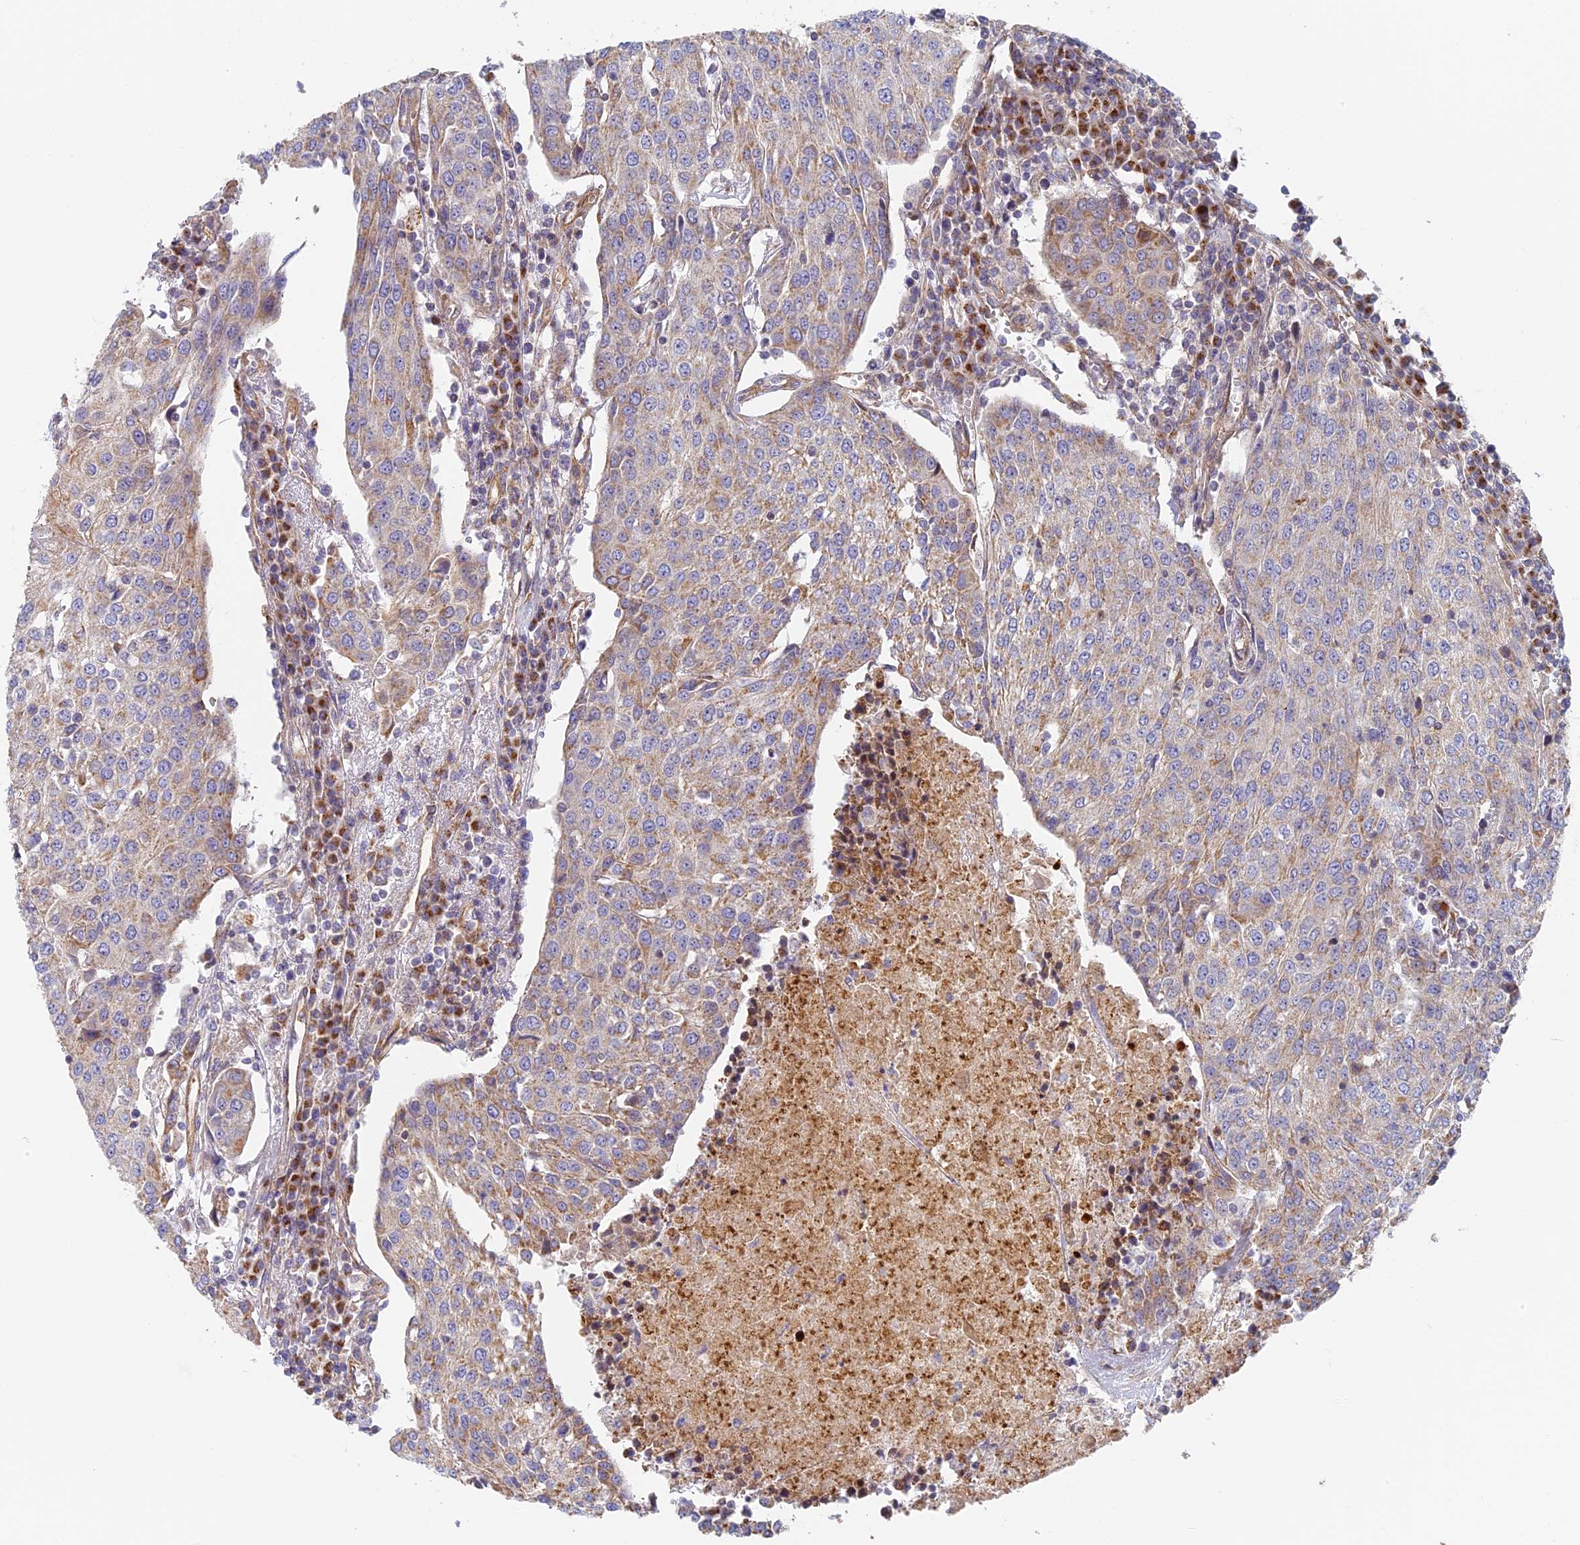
{"staining": {"intensity": "weak", "quantity": "<25%", "location": "cytoplasmic/membranous"}, "tissue": "urothelial cancer", "cell_type": "Tumor cells", "image_type": "cancer", "snomed": [{"axis": "morphology", "description": "Urothelial carcinoma, High grade"}, {"axis": "topography", "description": "Urinary bladder"}], "caption": "The photomicrograph displays no significant staining in tumor cells of high-grade urothelial carcinoma.", "gene": "DDA1", "patient": {"sex": "female", "age": 85}}